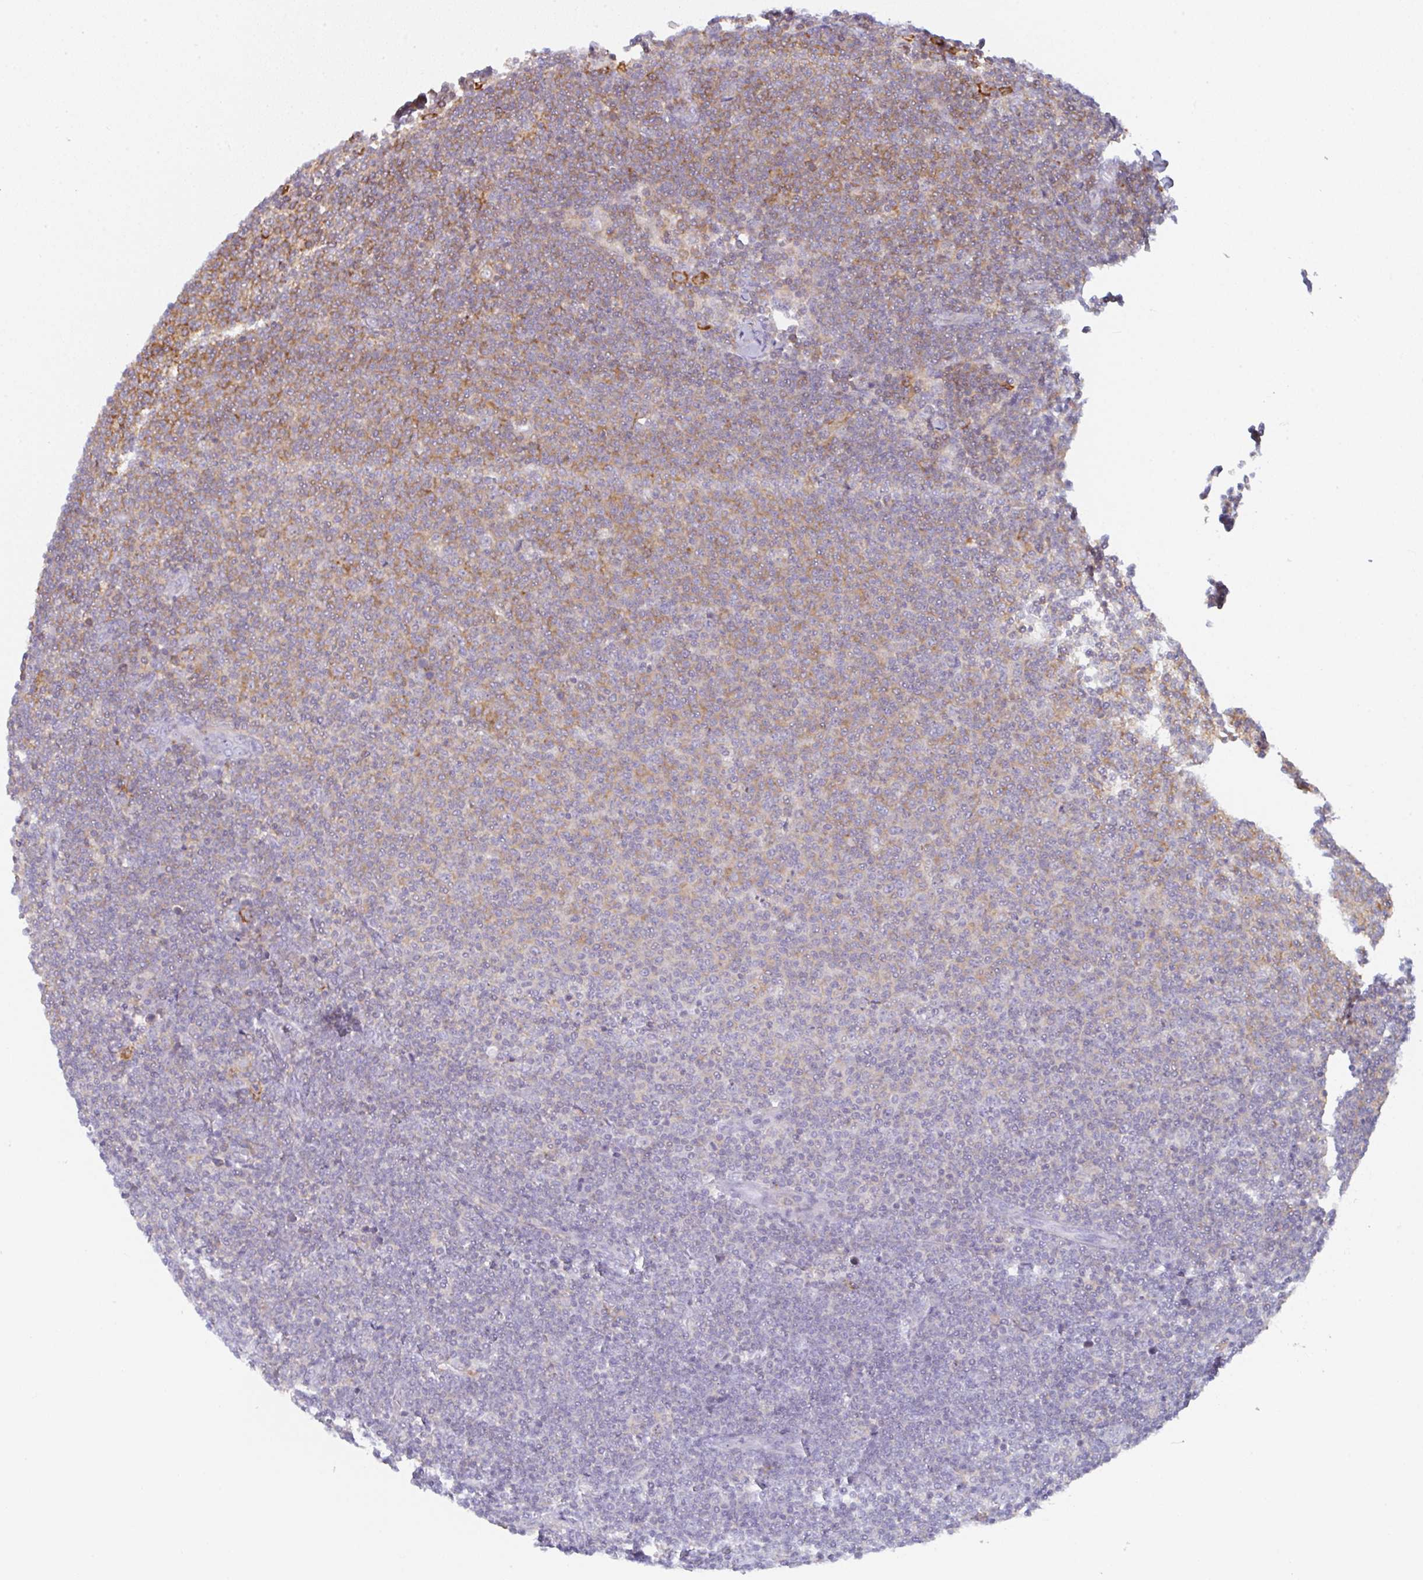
{"staining": {"intensity": "weak", "quantity": "<25%", "location": "cytoplasmic/membranous"}, "tissue": "lymphoma", "cell_type": "Tumor cells", "image_type": "cancer", "snomed": [{"axis": "morphology", "description": "Malignant lymphoma, non-Hodgkin's type, Low grade"}, {"axis": "topography", "description": "Lymph node"}], "caption": "Human lymphoma stained for a protein using IHC reveals no positivity in tumor cells.", "gene": "CD80", "patient": {"sex": "male", "age": 66}}